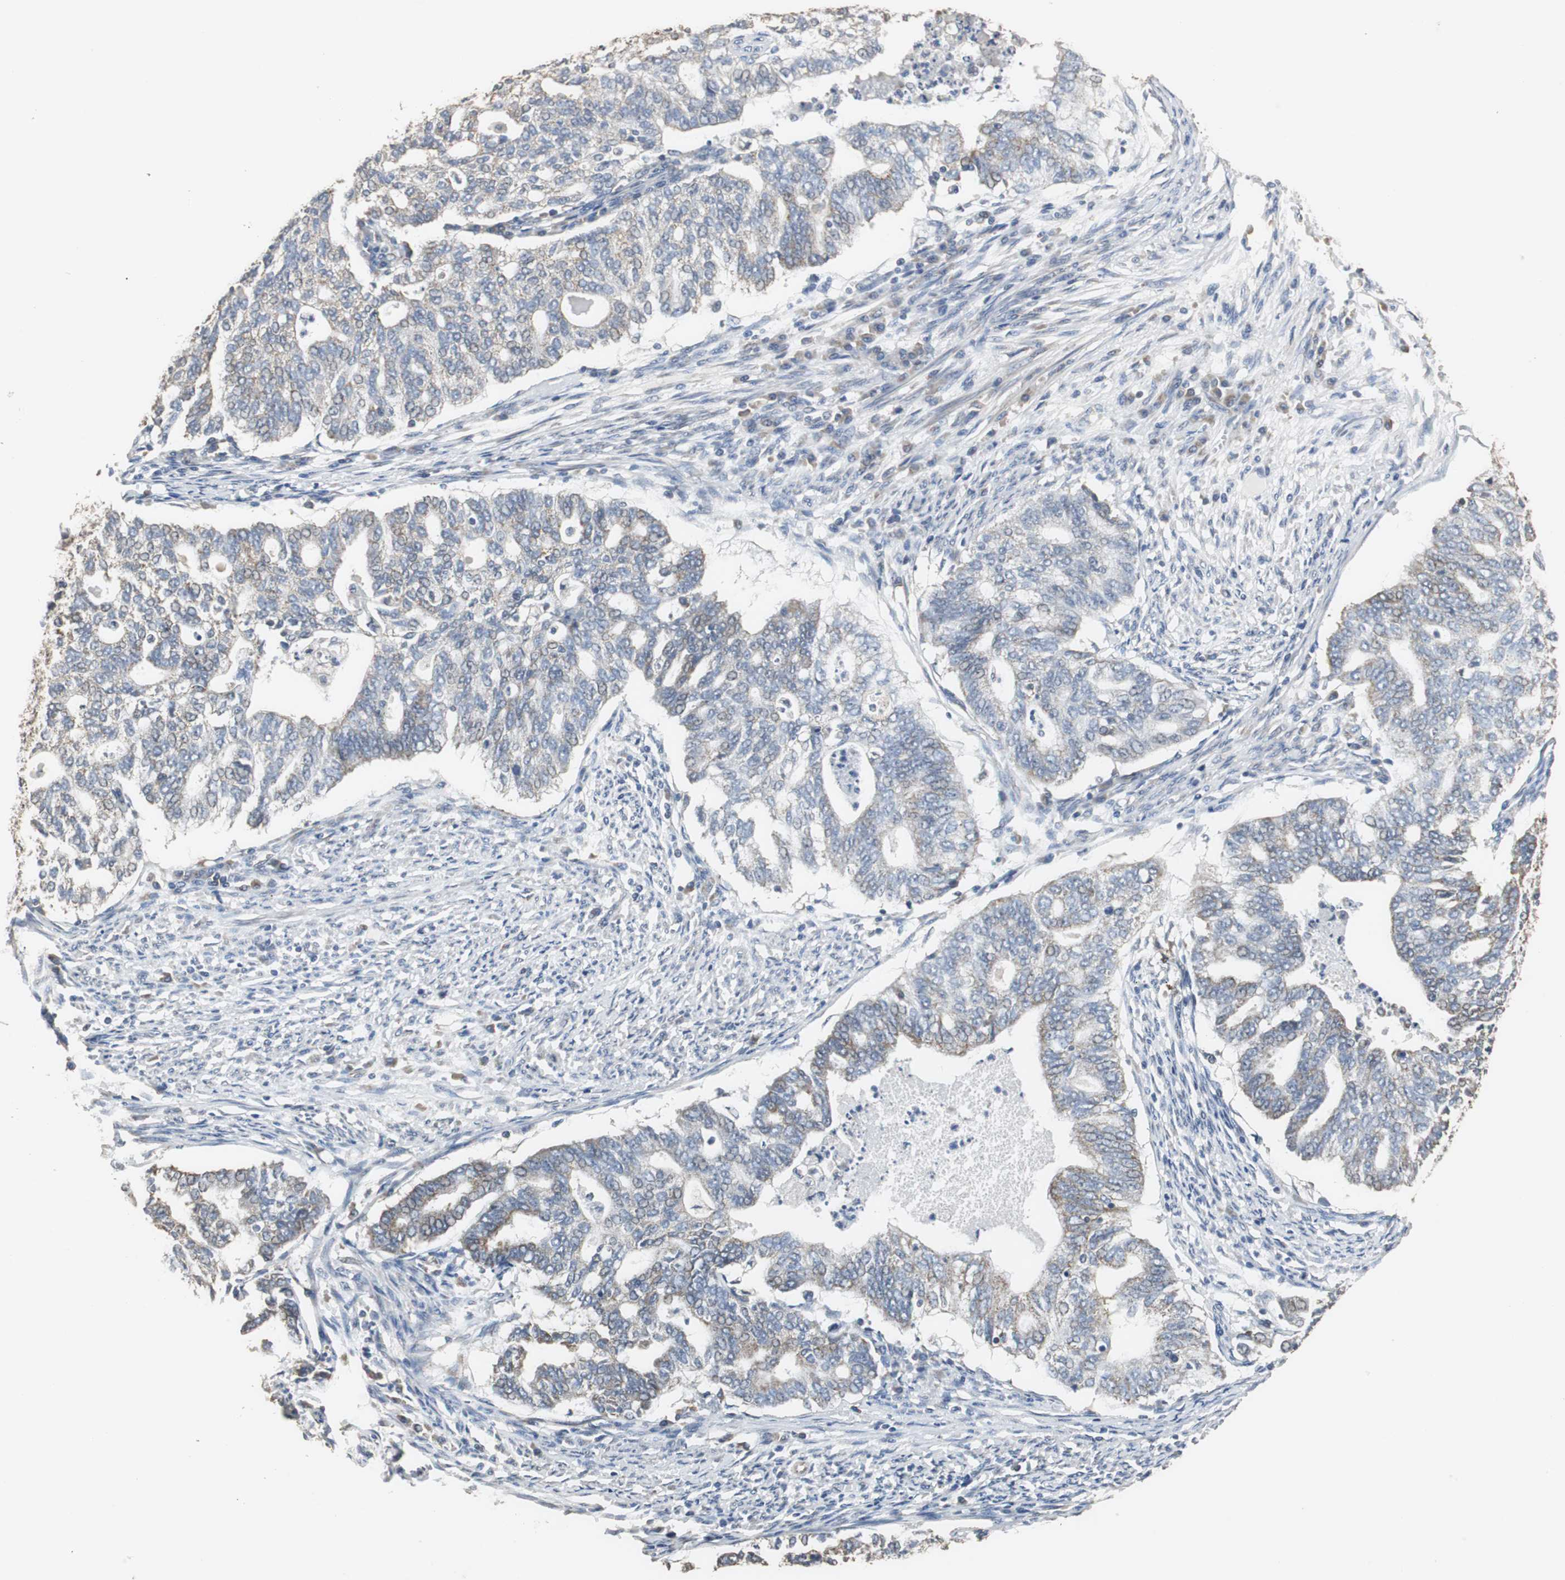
{"staining": {"intensity": "weak", "quantity": "<25%", "location": "cytoplasmic/membranous"}, "tissue": "endometrial cancer", "cell_type": "Tumor cells", "image_type": "cancer", "snomed": [{"axis": "morphology", "description": "Adenocarcinoma, NOS"}, {"axis": "topography", "description": "Endometrium"}], "caption": "IHC micrograph of endometrial cancer (adenocarcinoma) stained for a protein (brown), which displays no positivity in tumor cells.", "gene": "HMGCL", "patient": {"sex": "female", "age": 79}}